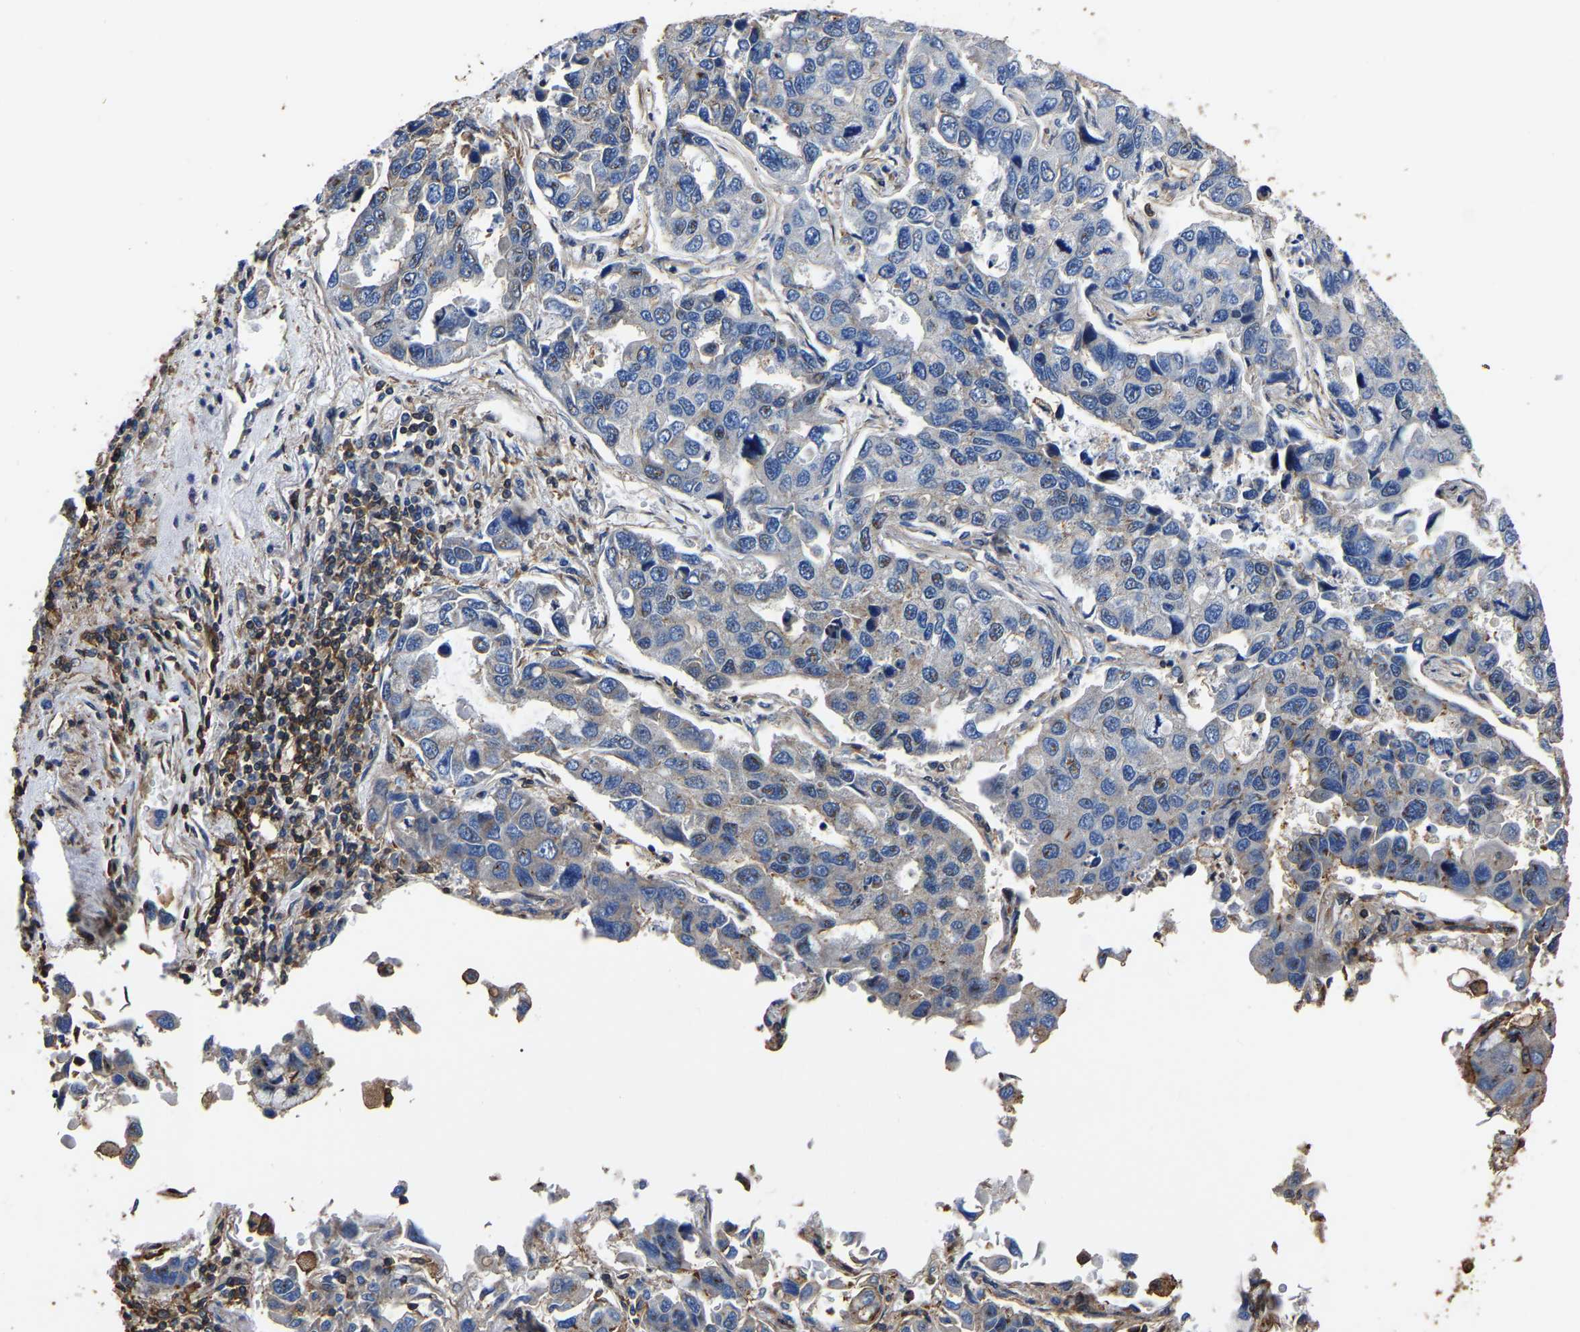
{"staining": {"intensity": "negative", "quantity": "none", "location": "none"}, "tissue": "lung cancer", "cell_type": "Tumor cells", "image_type": "cancer", "snomed": [{"axis": "morphology", "description": "Adenocarcinoma, NOS"}, {"axis": "topography", "description": "Lung"}], "caption": "This is an immunohistochemistry histopathology image of lung cancer. There is no staining in tumor cells.", "gene": "ARMT1", "patient": {"sex": "male", "age": 64}}